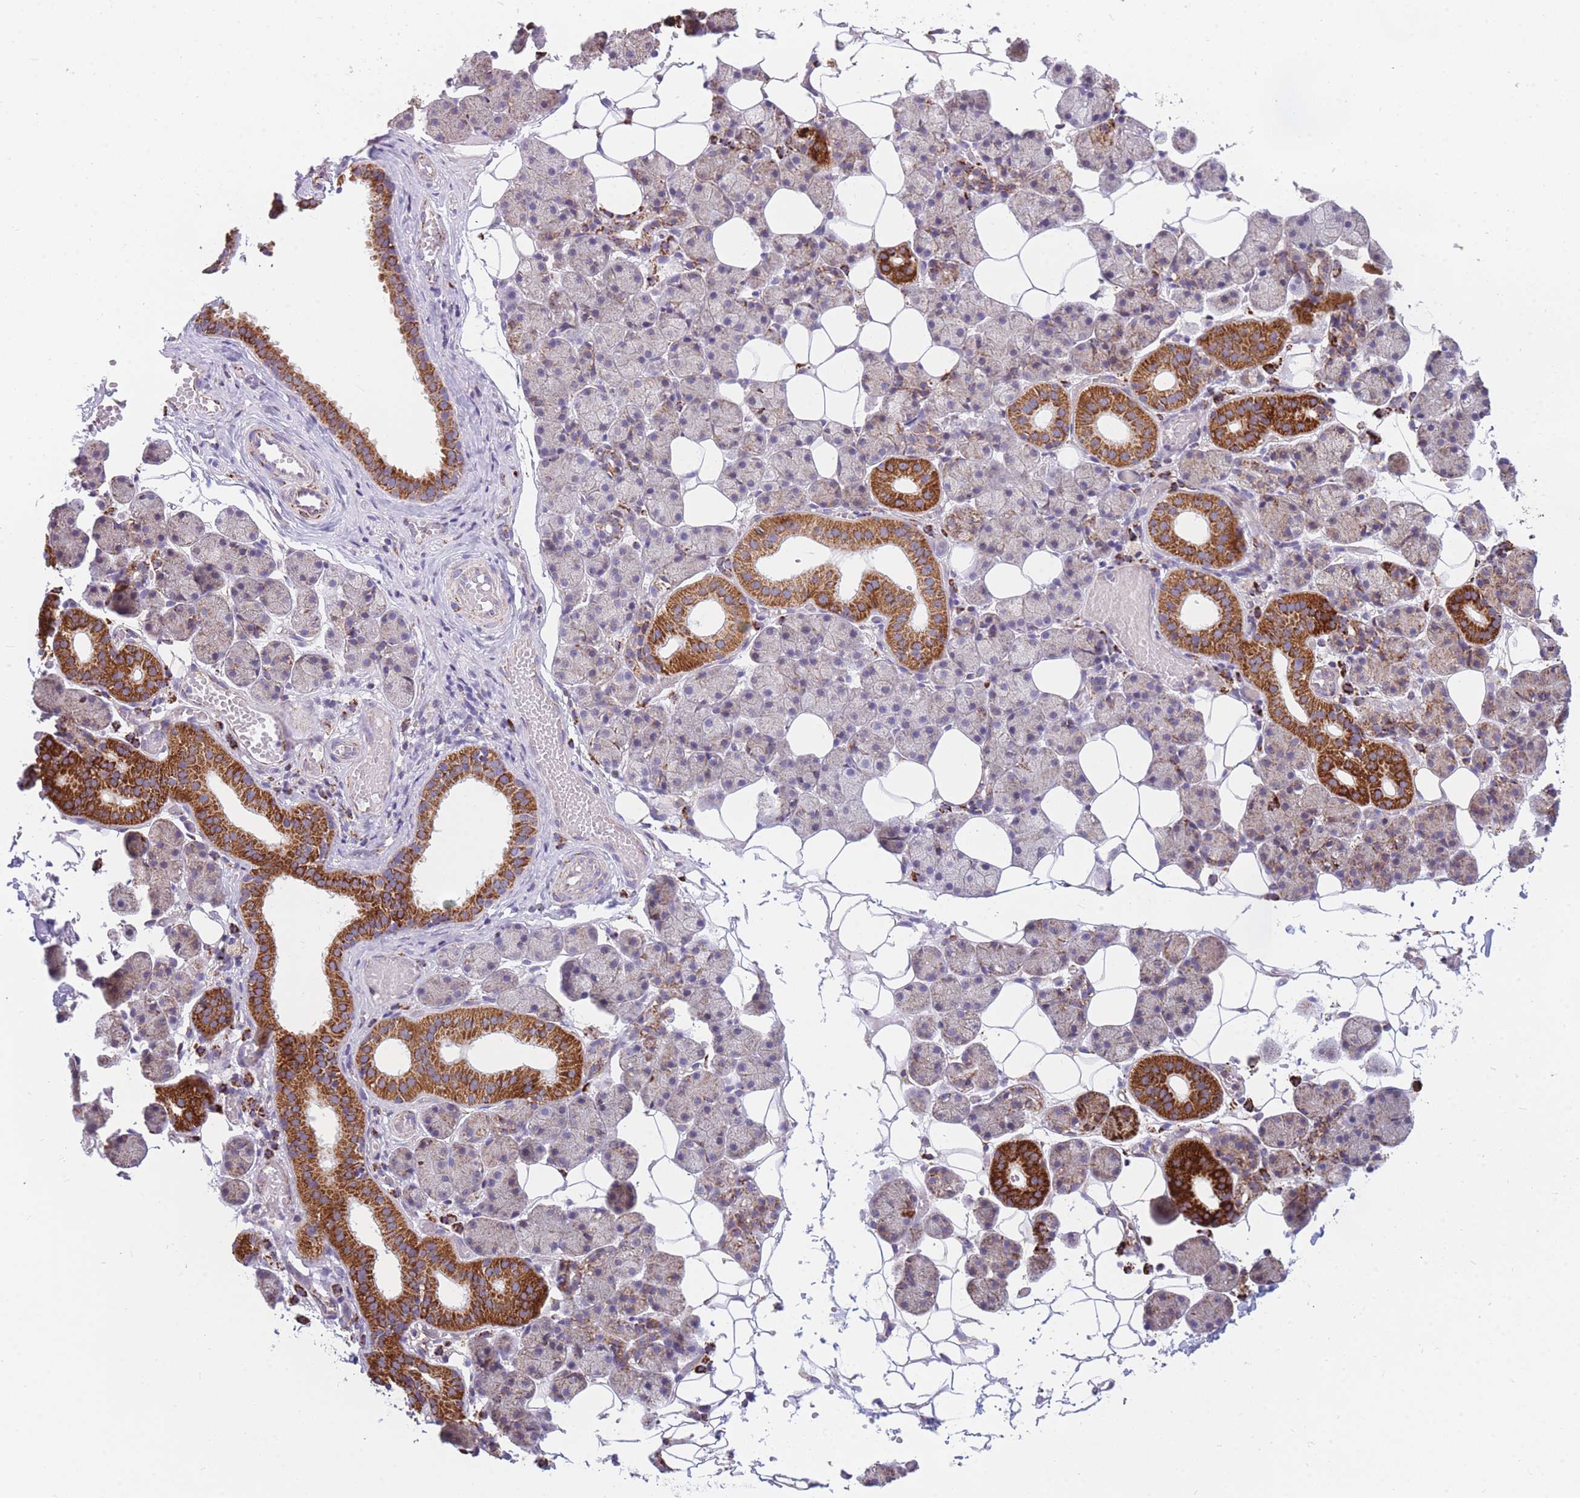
{"staining": {"intensity": "strong", "quantity": "25%-75%", "location": "cytoplasmic/membranous"}, "tissue": "salivary gland", "cell_type": "Glandular cells", "image_type": "normal", "snomed": [{"axis": "morphology", "description": "Normal tissue, NOS"}, {"axis": "topography", "description": "Salivary gland"}], "caption": "Immunohistochemistry photomicrograph of unremarkable salivary gland: salivary gland stained using IHC reveals high levels of strong protein expression localized specifically in the cytoplasmic/membranous of glandular cells, appearing as a cytoplasmic/membranous brown color.", "gene": "DDX49", "patient": {"sex": "female", "age": 33}}